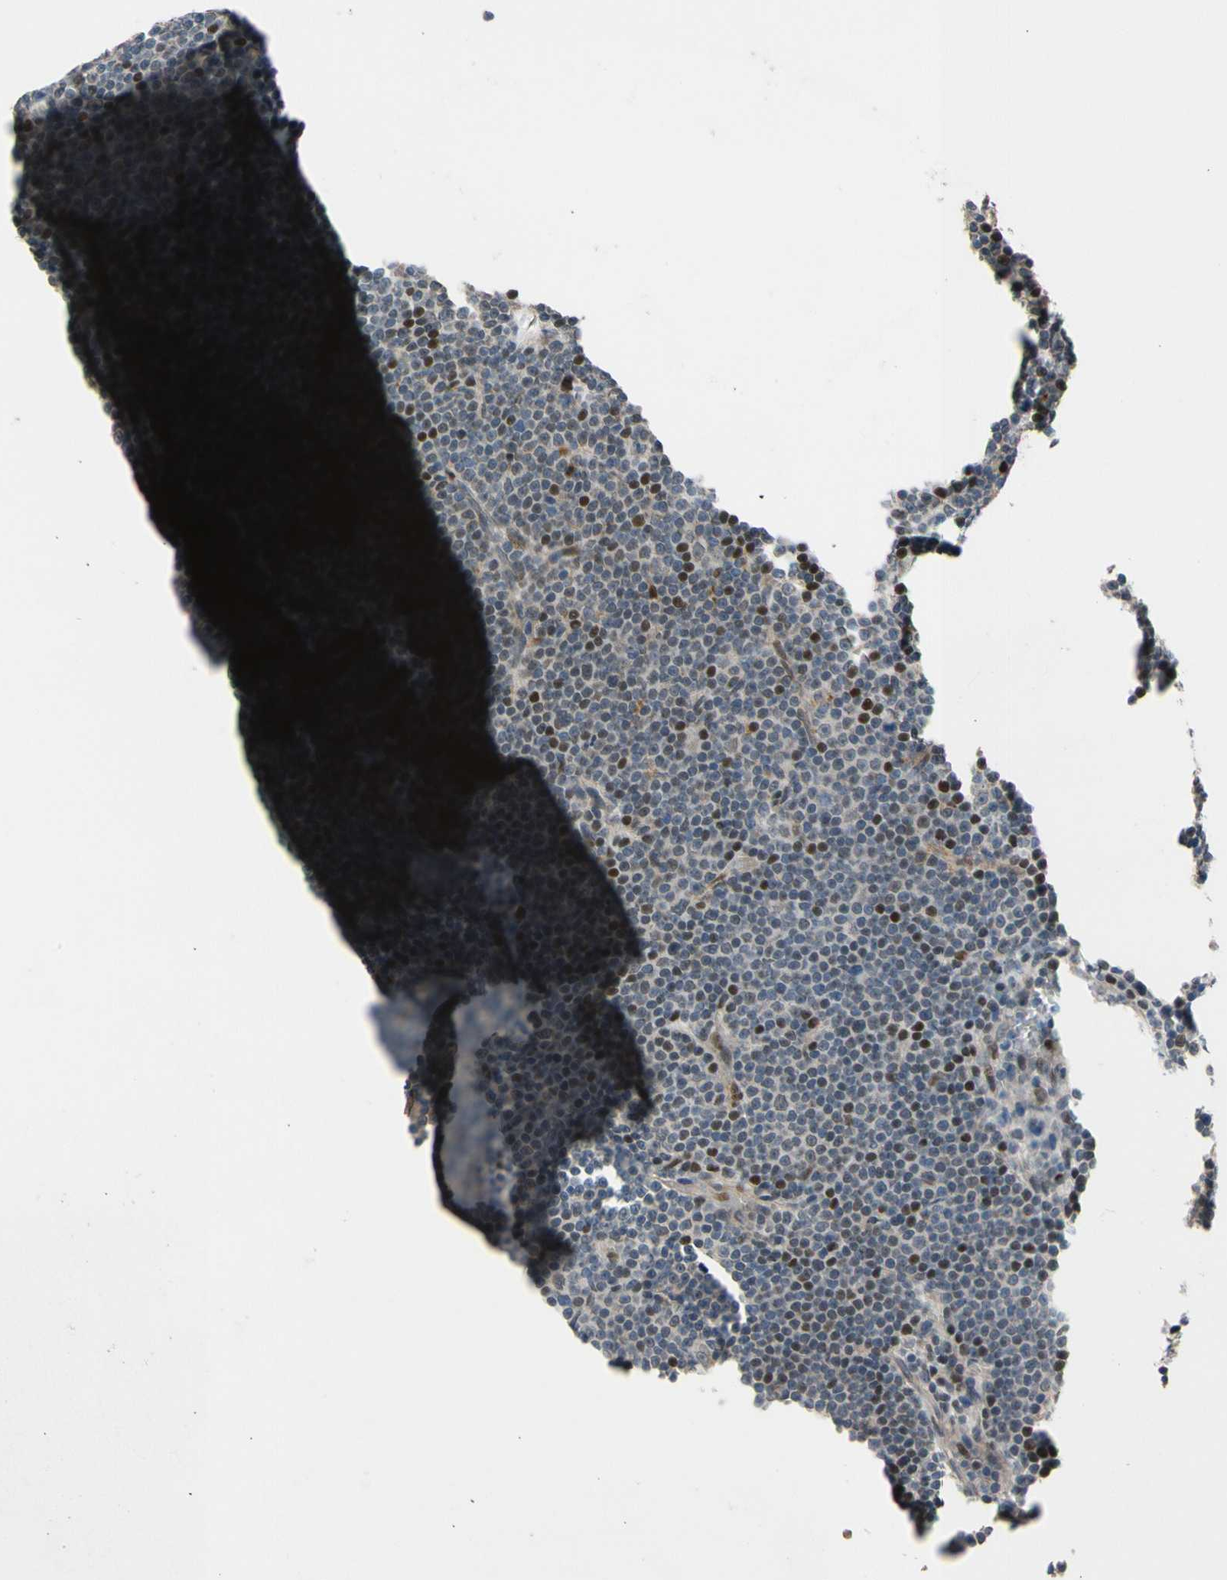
{"staining": {"intensity": "strong", "quantity": "<25%", "location": "nuclear"}, "tissue": "lymphoma", "cell_type": "Tumor cells", "image_type": "cancer", "snomed": [{"axis": "morphology", "description": "Malignant lymphoma, non-Hodgkin's type, Low grade"}, {"axis": "topography", "description": "Lymph node"}], "caption": "This image exhibits IHC staining of lymphoma, with medium strong nuclear positivity in about <25% of tumor cells.", "gene": "ZNF184", "patient": {"sex": "female", "age": 67}}